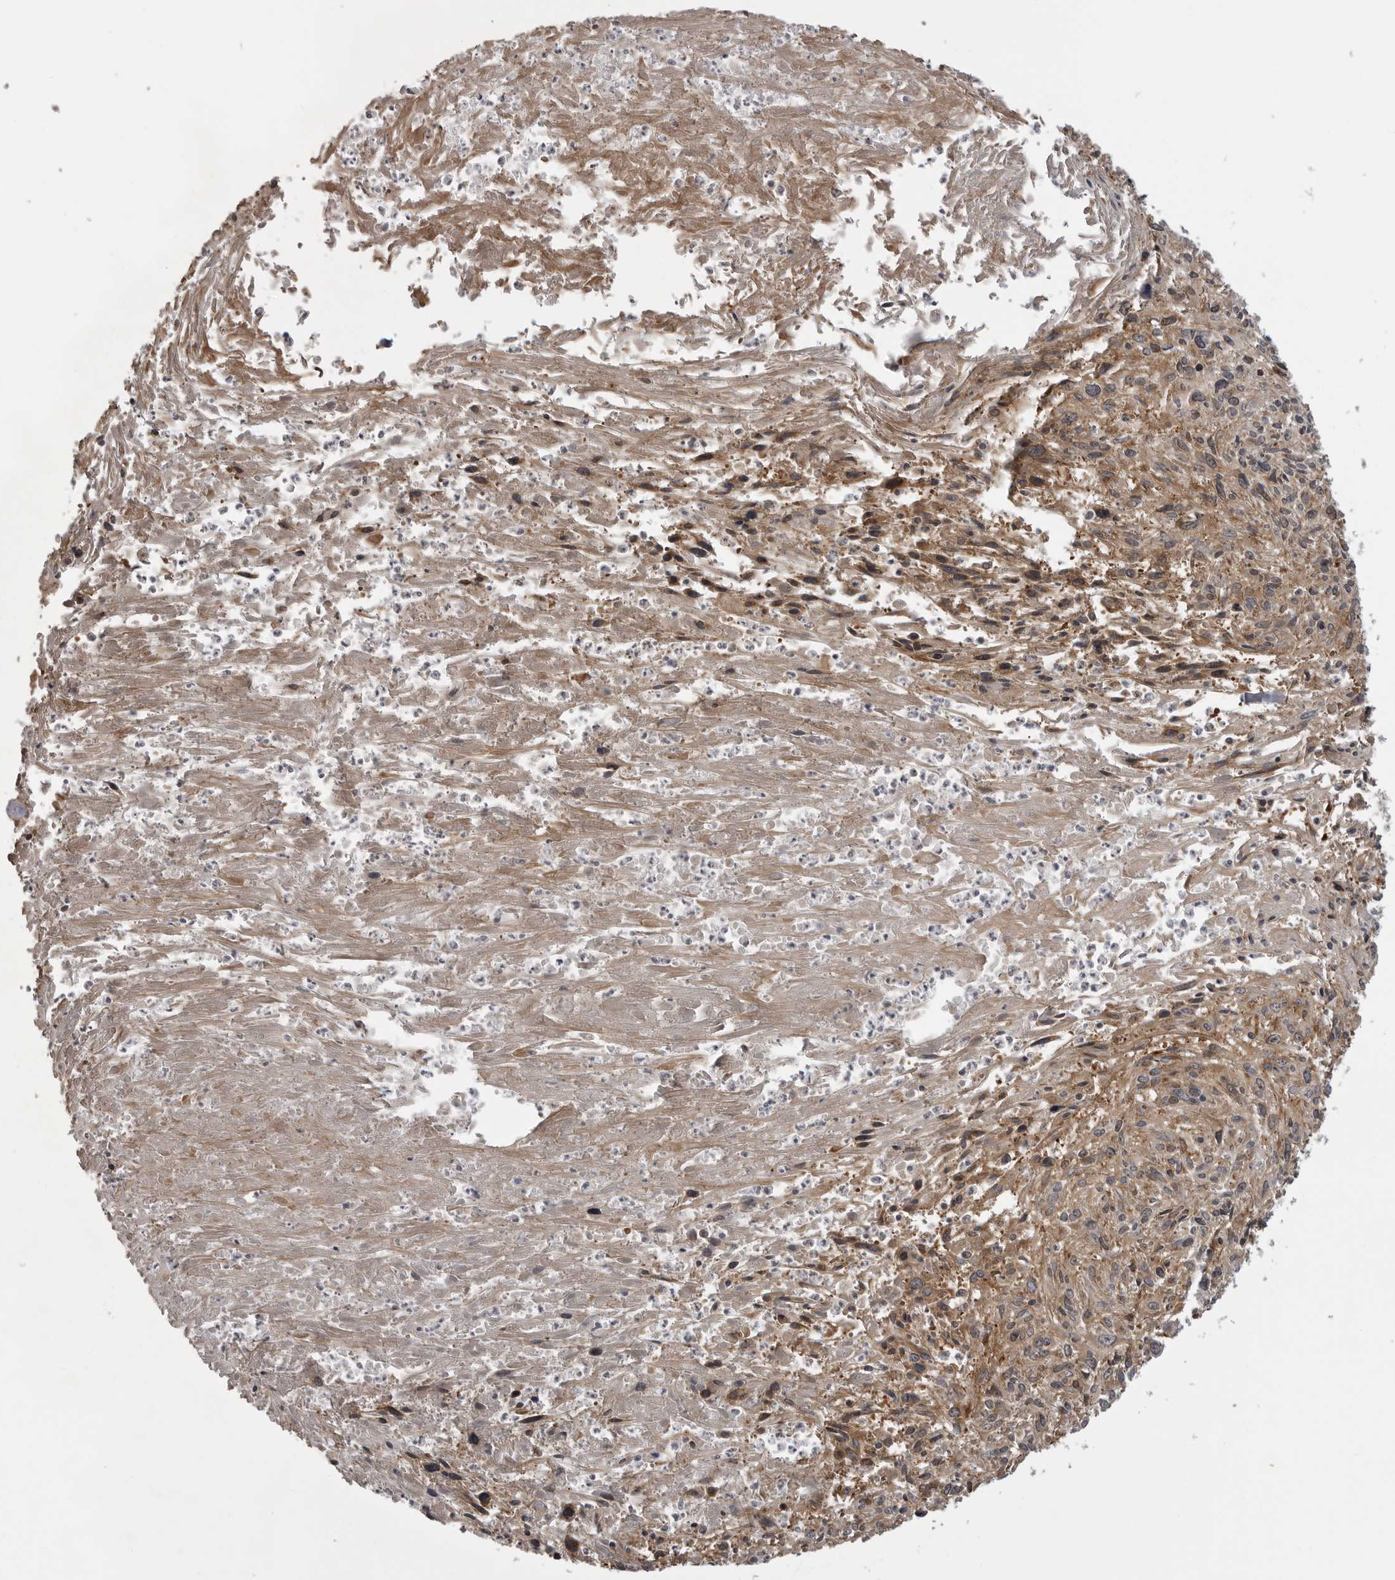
{"staining": {"intensity": "weak", "quantity": ">75%", "location": "cytoplasmic/membranous"}, "tissue": "cervical cancer", "cell_type": "Tumor cells", "image_type": "cancer", "snomed": [{"axis": "morphology", "description": "Squamous cell carcinoma, NOS"}, {"axis": "topography", "description": "Cervix"}], "caption": "A histopathology image of cervical cancer stained for a protein demonstrates weak cytoplasmic/membranous brown staining in tumor cells.", "gene": "LRRC45", "patient": {"sex": "female", "age": 51}}